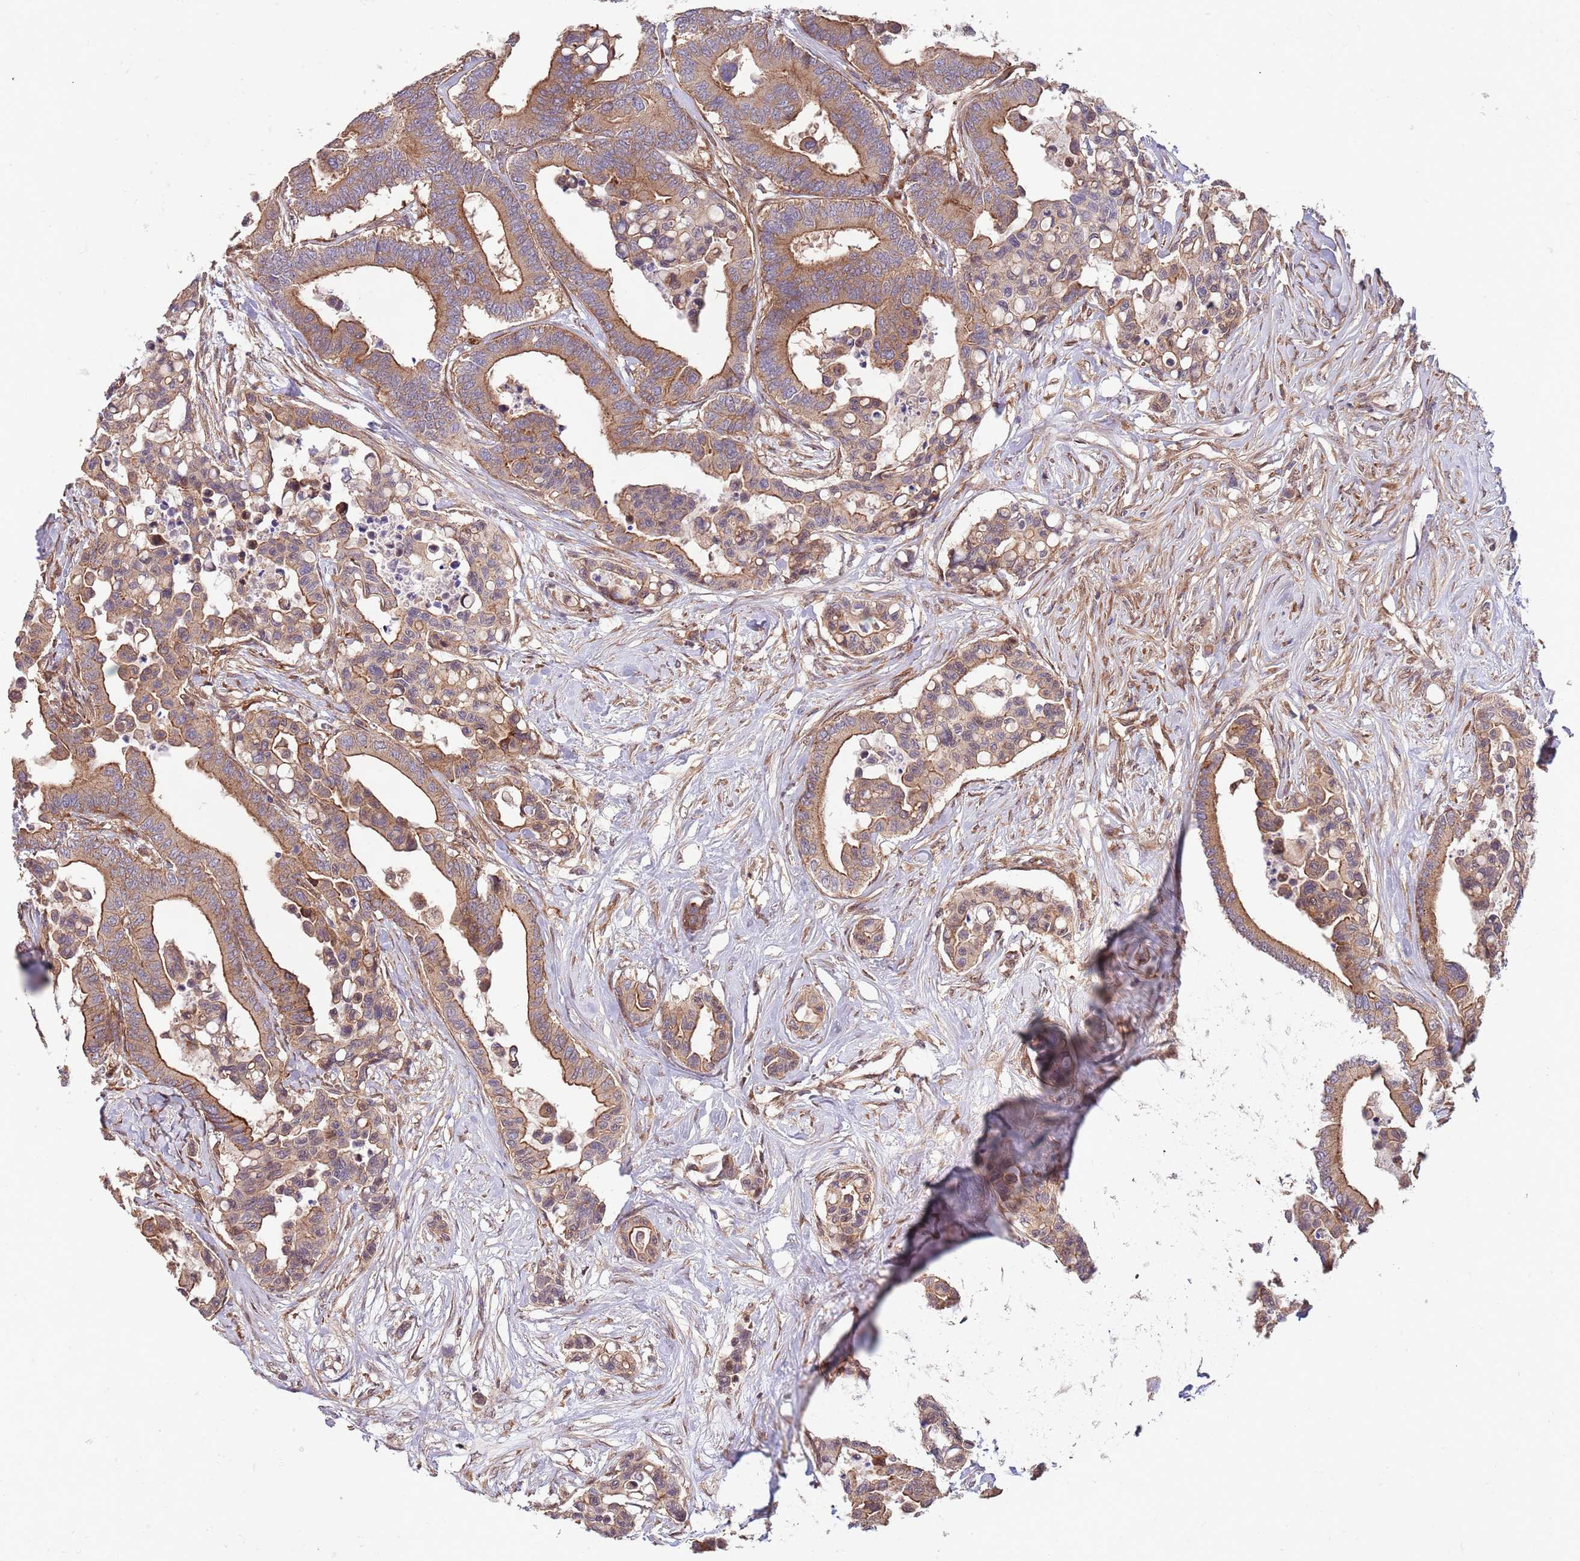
{"staining": {"intensity": "moderate", "quantity": ">75%", "location": "cytoplasmic/membranous"}, "tissue": "colorectal cancer", "cell_type": "Tumor cells", "image_type": "cancer", "snomed": [{"axis": "morphology", "description": "Normal tissue, NOS"}, {"axis": "morphology", "description": "Adenocarcinoma, NOS"}, {"axis": "topography", "description": "Colon"}], "caption": "The image demonstrates a brown stain indicating the presence of a protein in the cytoplasmic/membranous of tumor cells in colorectal cancer. The staining is performed using DAB (3,3'-diaminobenzidine) brown chromogen to label protein expression. The nuclei are counter-stained blue using hematoxylin.", "gene": "RNF19B", "patient": {"sex": "male", "age": 82}}